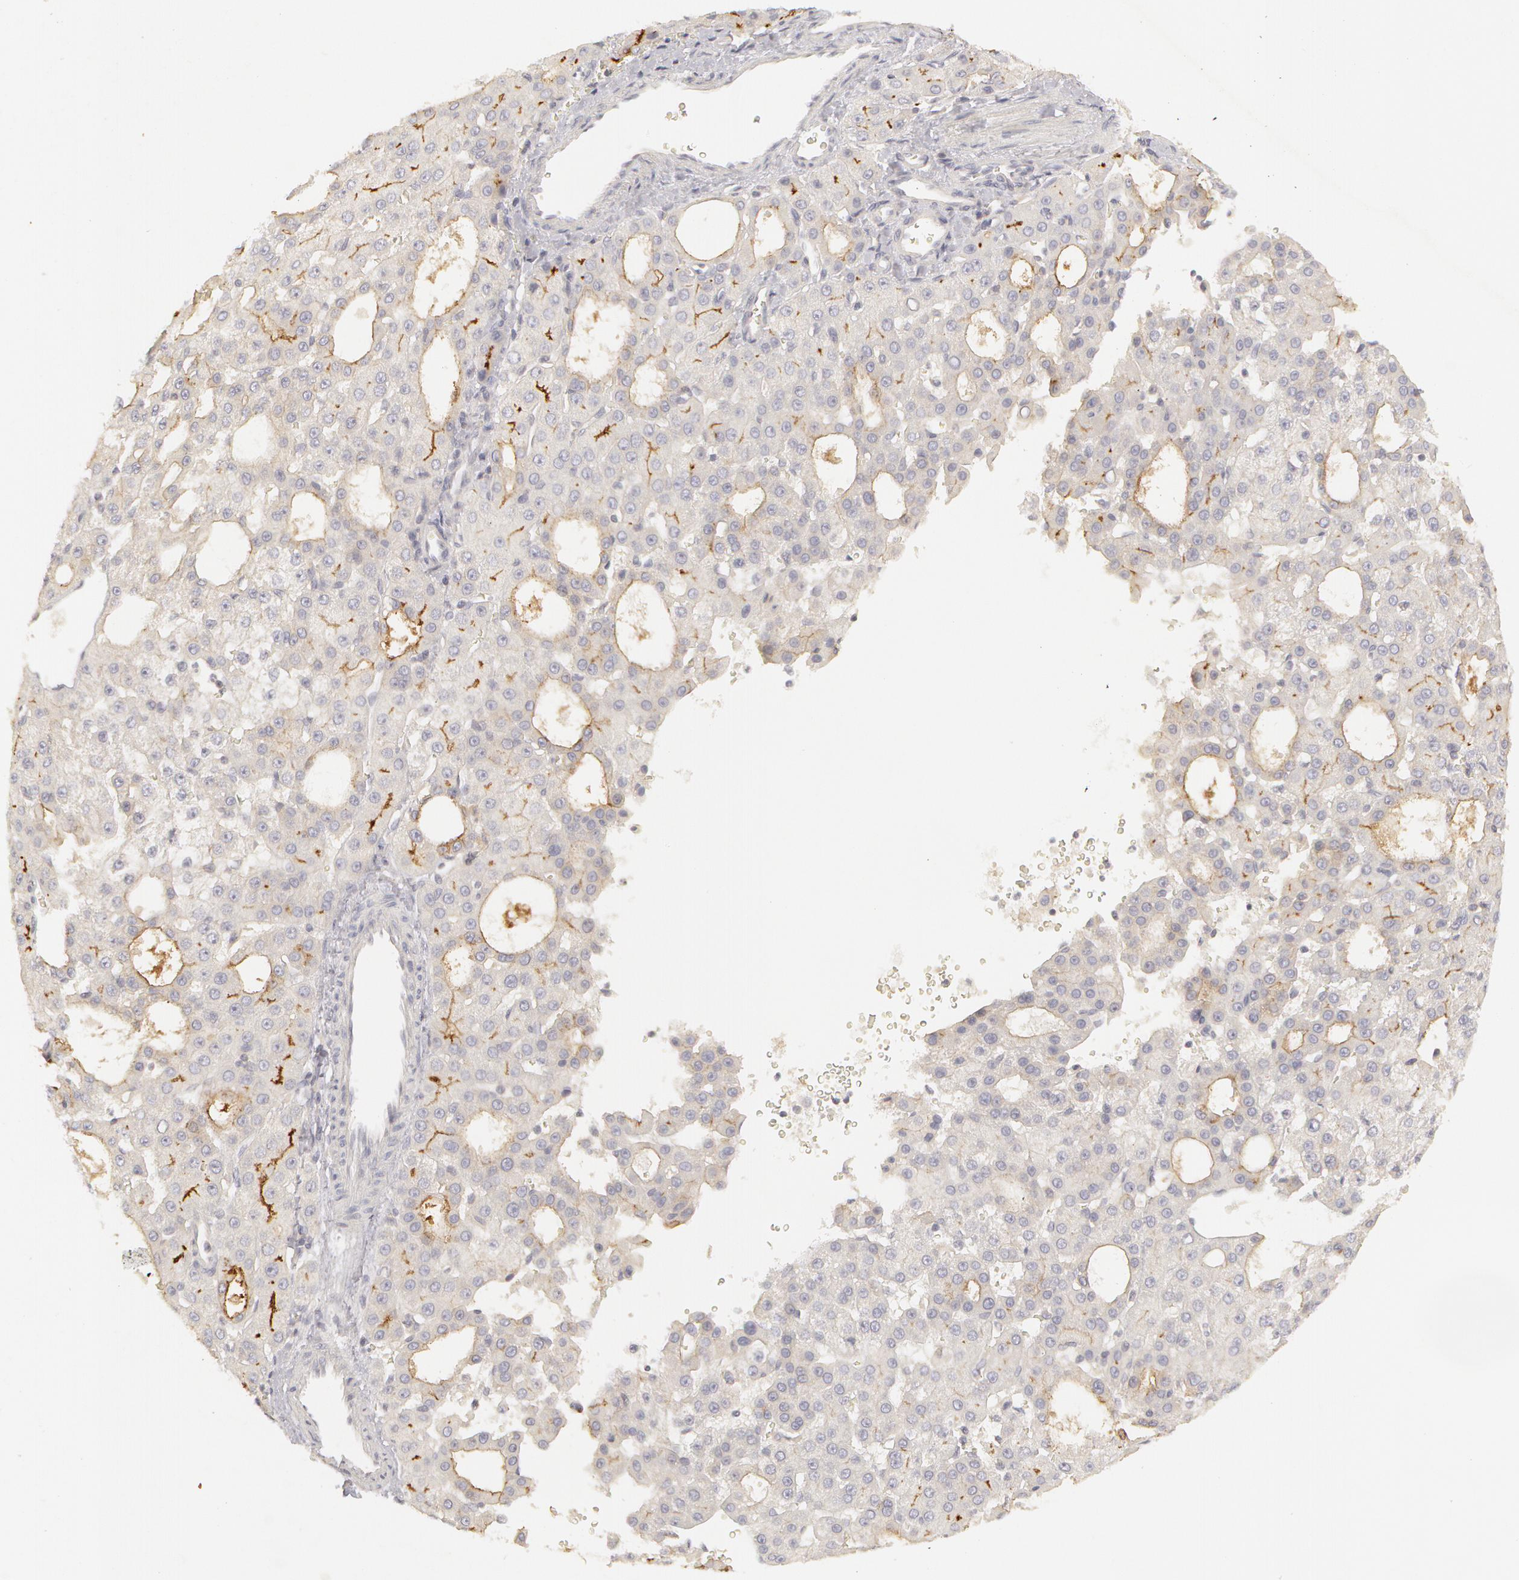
{"staining": {"intensity": "moderate", "quantity": "25%-75%", "location": "cytoplasmic/membranous"}, "tissue": "liver cancer", "cell_type": "Tumor cells", "image_type": "cancer", "snomed": [{"axis": "morphology", "description": "Carcinoma, Hepatocellular, NOS"}, {"axis": "topography", "description": "Liver"}], "caption": "Immunohistochemistry image of human liver cancer stained for a protein (brown), which displays medium levels of moderate cytoplasmic/membranous staining in about 25%-75% of tumor cells.", "gene": "ABCB1", "patient": {"sex": "male", "age": 47}}